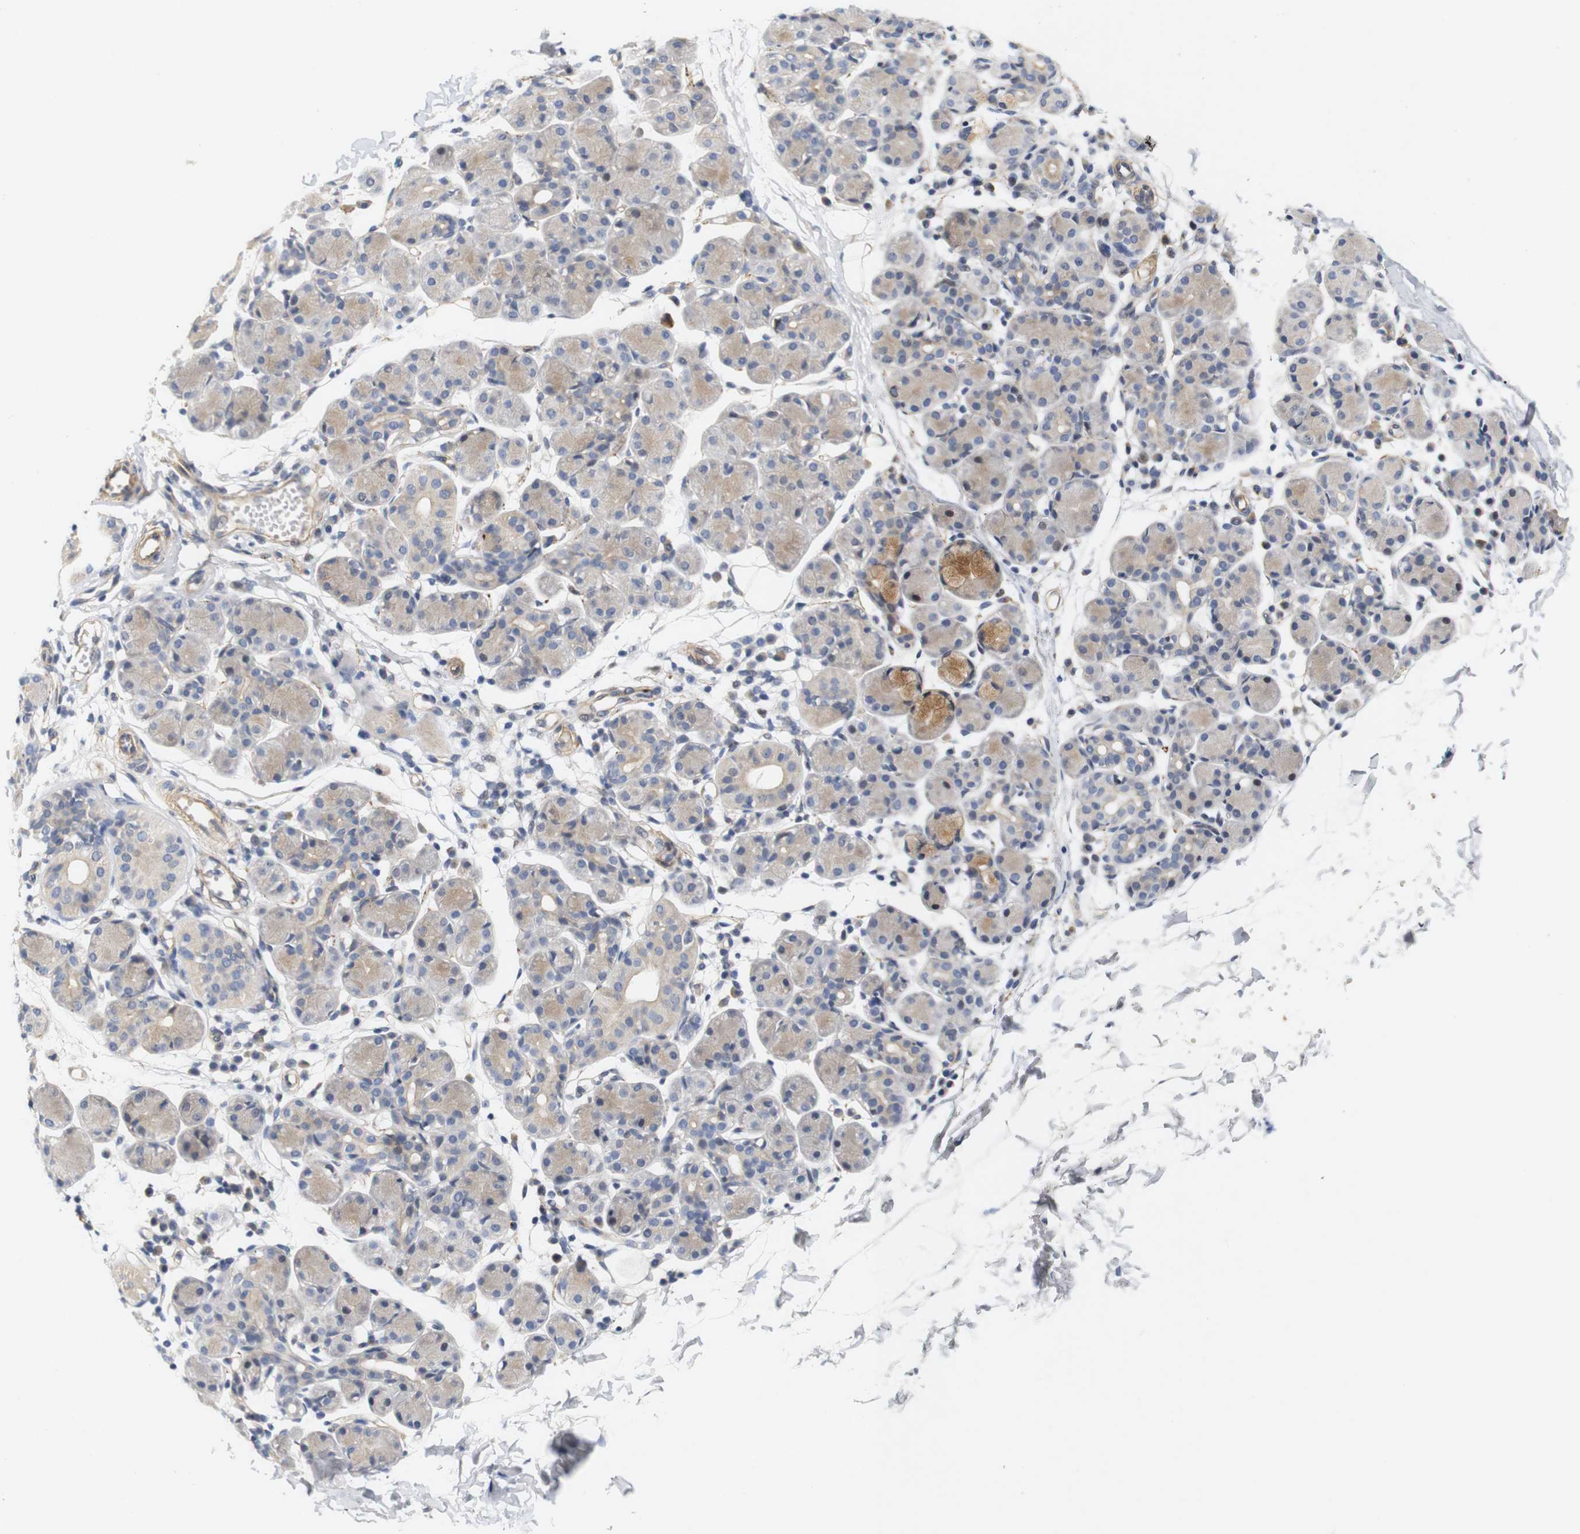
{"staining": {"intensity": "moderate", "quantity": "25%-75%", "location": "cytoplasmic/membranous"}, "tissue": "salivary gland", "cell_type": "Glandular cells", "image_type": "normal", "snomed": [{"axis": "morphology", "description": "Normal tissue, NOS"}, {"axis": "morphology", "description": "Inflammation, NOS"}, {"axis": "topography", "description": "Lymph node"}, {"axis": "topography", "description": "Salivary gland"}], "caption": "IHC (DAB) staining of benign salivary gland shows moderate cytoplasmic/membranous protein staining in approximately 25%-75% of glandular cells.", "gene": "CYB561", "patient": {"sex": "male", "age": 3}}